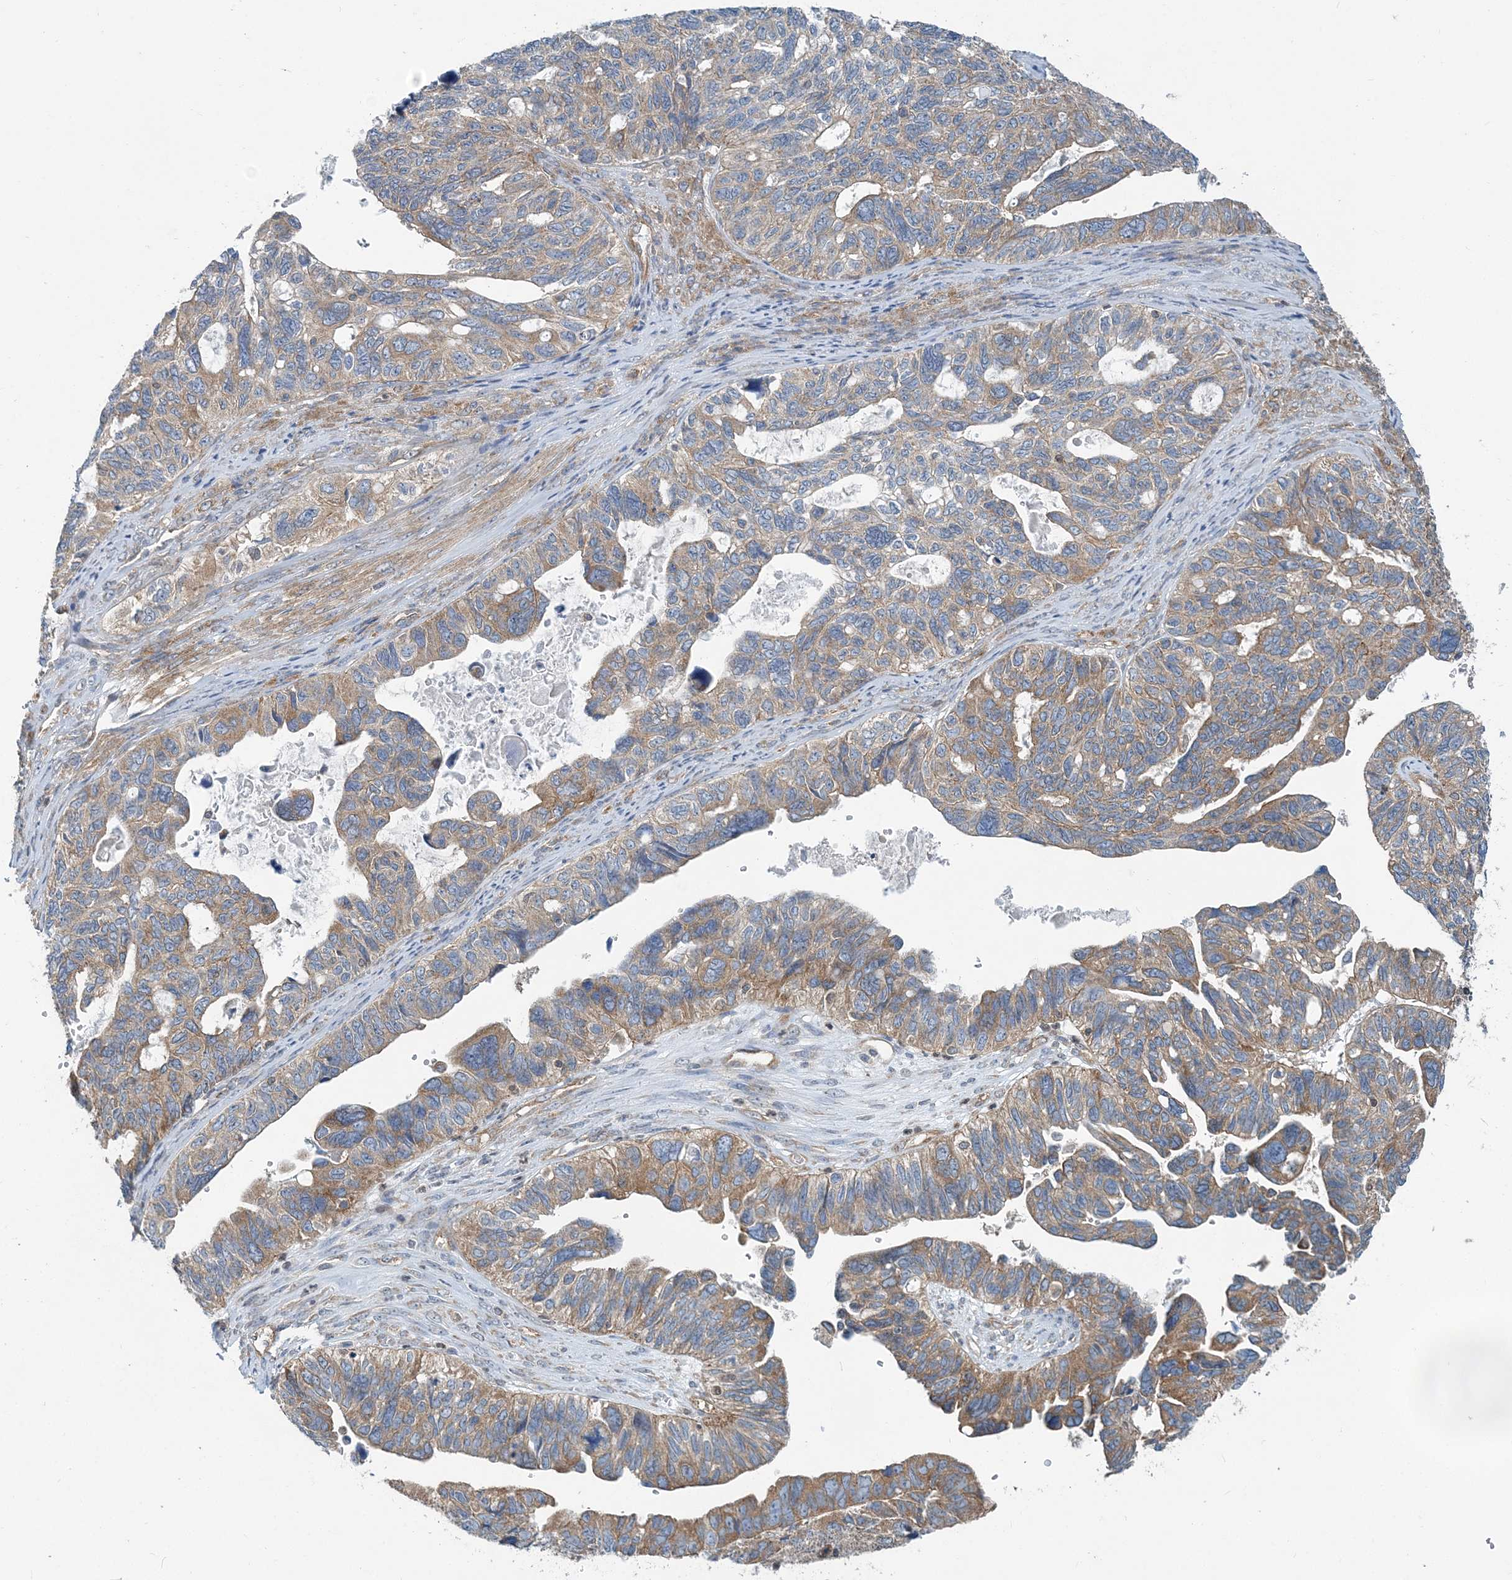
{"staining": {"intensity": "moderate", "quantity": "25%-75%", "location": "cytoplasmic/membranous"}, "tissue": "ovarian cancer", "cell_type": "Tumor cells", "image_type": "cancer", "snomed": [{"axis": "morphology", "description": "Cystadenocarcinoma, serous, NOS"}, {"axis": "topography", "description": "Ovary"}], "caption": "This is an image of immunohistochemistry staining of ovarian serous cystadenocarcinoma, which shows moderate positivity in the cytoplasmic/membranous of tumor cells.", "gene": "MOB4", "patient": {"sex": "female", "age": 79}}